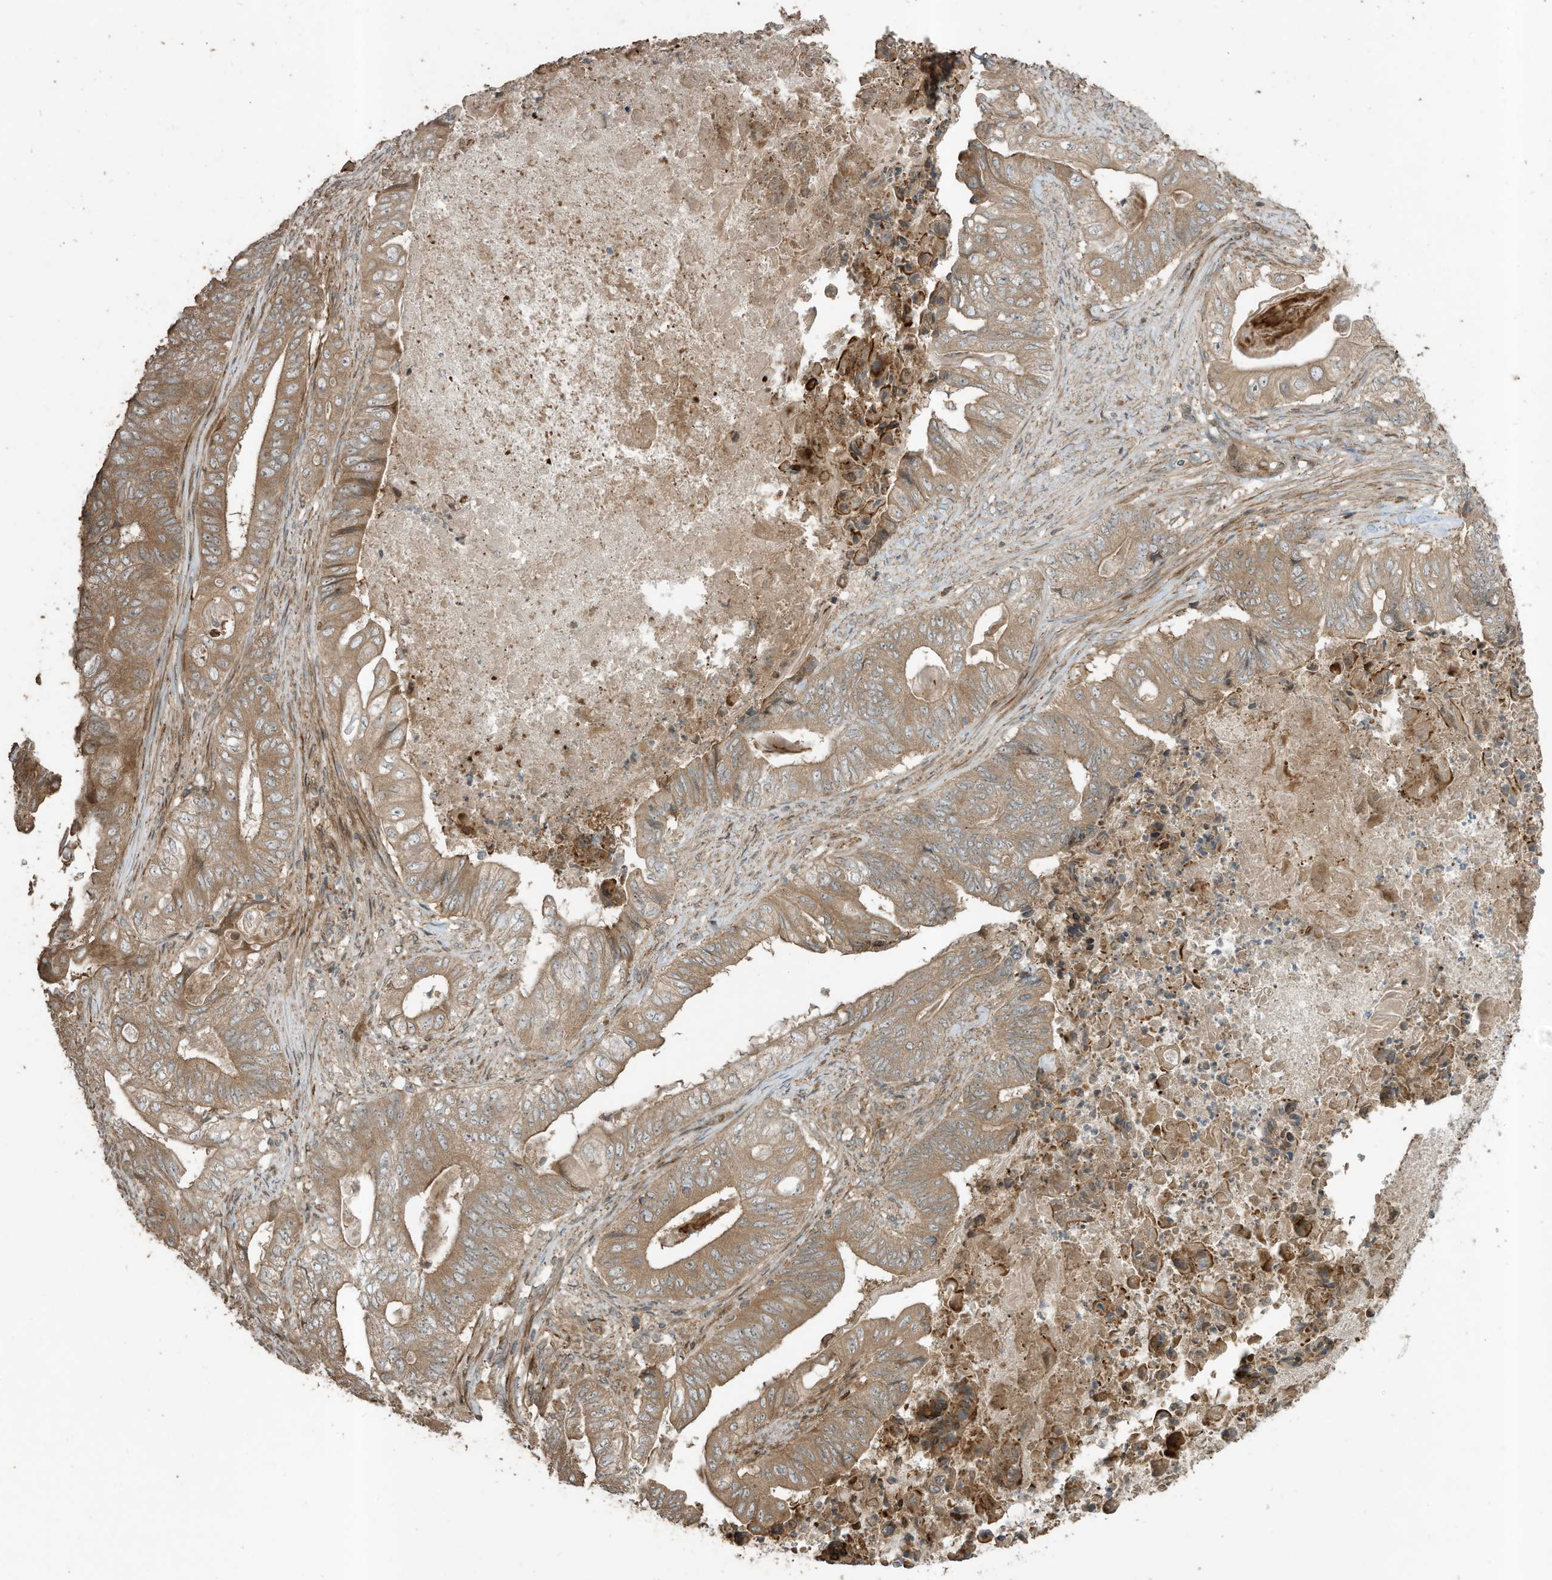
{"staining": {"intensity": "moderate", "quantity": ">75%", "location": "cytoplasmic/membranous"}, "tissue": "stomach cancer", "cell_type": "Tumor cells", "image_type": "cancer", "snomed": [{"axis": "morphology", "description": "Adenocarcinoma, NOS"}, {"axis": "topography", "description": "Stomach"}], "caption": "Immunohistochemical staining of stomach adenocarcinoma reveals medium levels of moderate cytoplasmic/membranous protein expression in about >75% of tumor cells.", "gene": "ZNF653", "patient": {"sex": "female", "age": 73}}